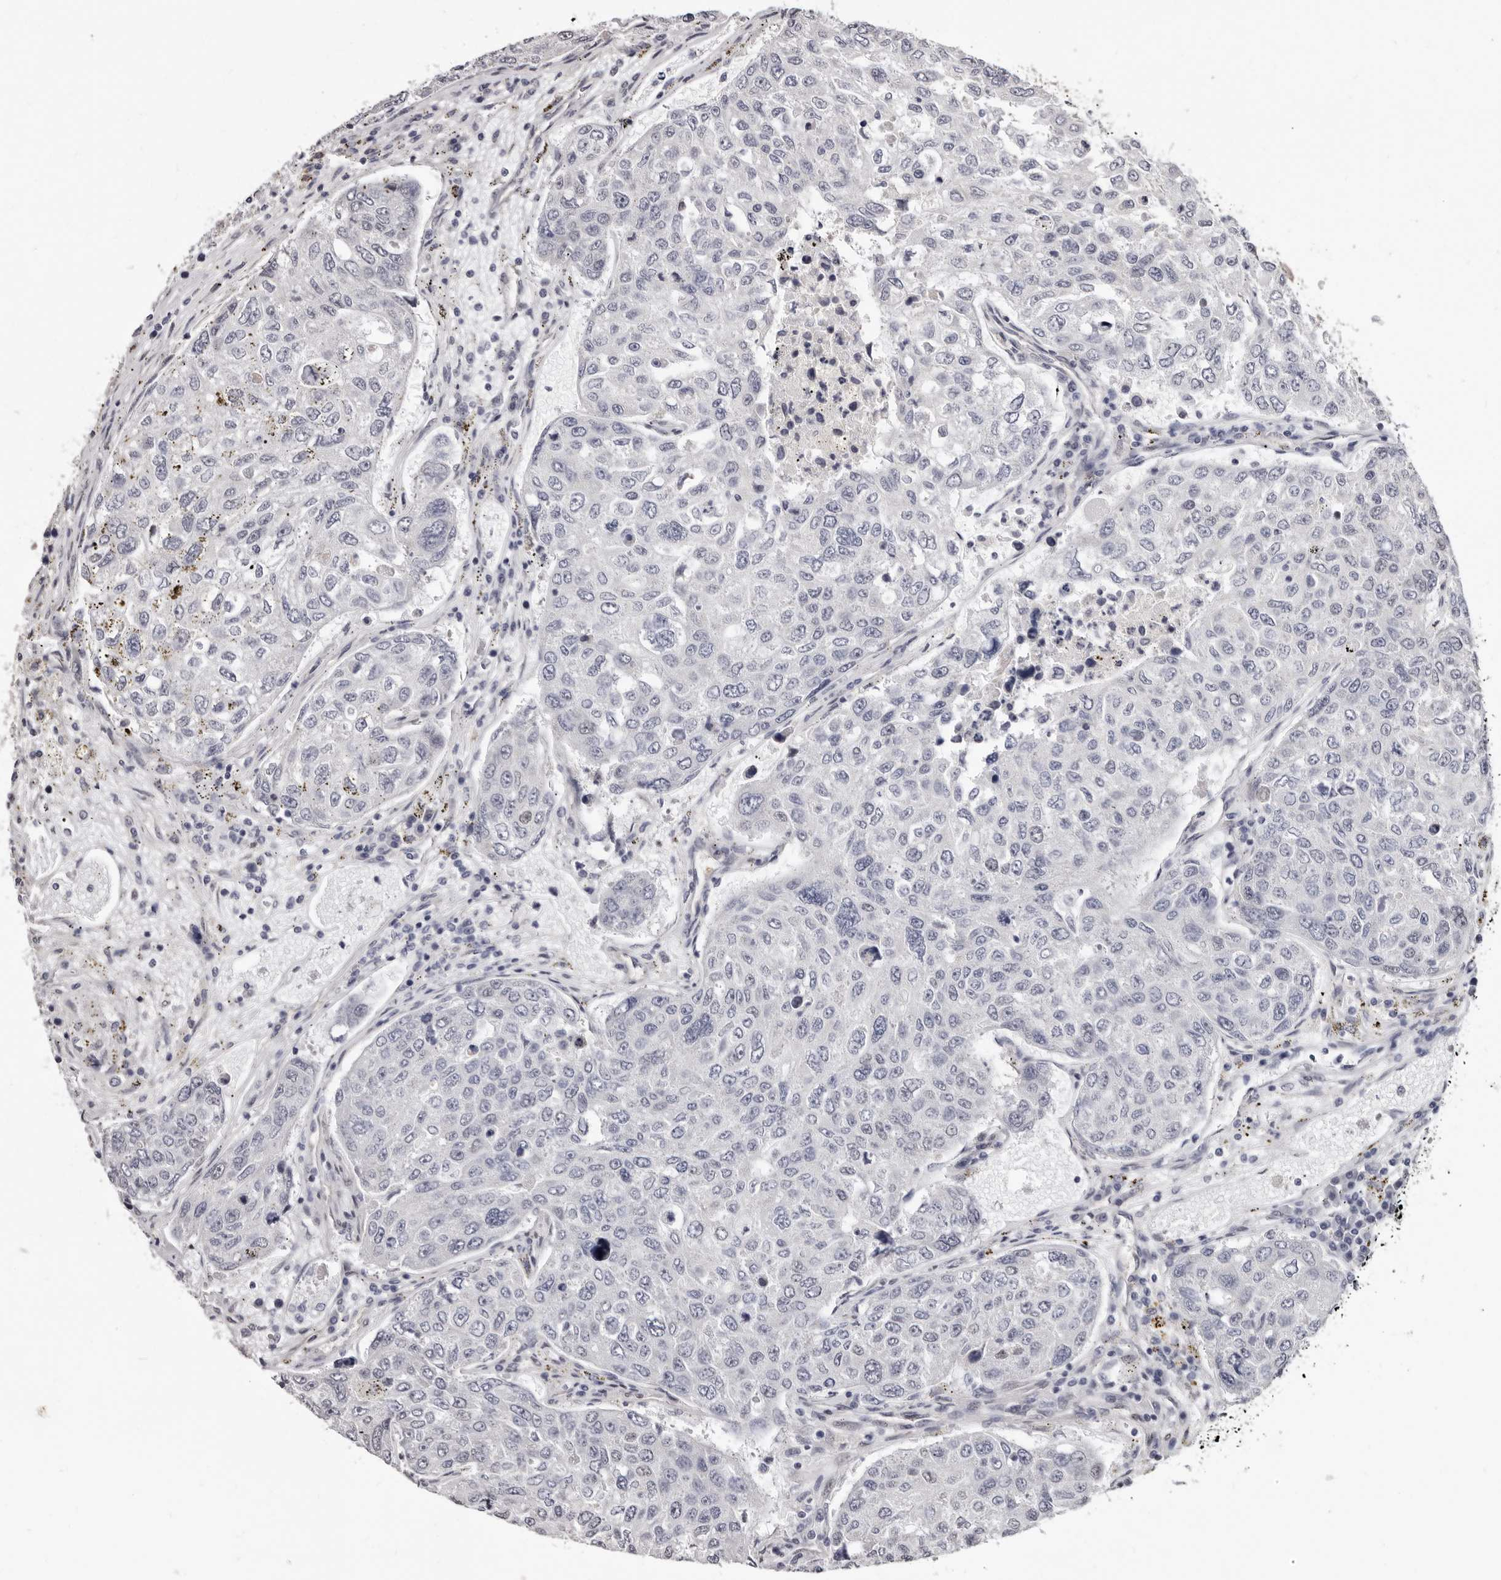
{"staining": {"intensity": "negative", "quantity": "none", "location": "none"}, "tissue": "urothelial cancer", "cell_type": "Tumor cells", "image_type": "cancer", "snomed": [{"axis": "morphology", "description": "Urothelial carcinoma, High grade"}, {"axis": "topography", "description": "Lymph node"}, {"axis": "topography", "description": "Urinary bladder"}], "caption": "This is an immunohistochemistry (IHC) micrograph of human high-grade urothelial carcinoma. There is no expression in tumor cells.", "gene": "KHDRBS2", "patient": {"sex": "male", "age": 51}}